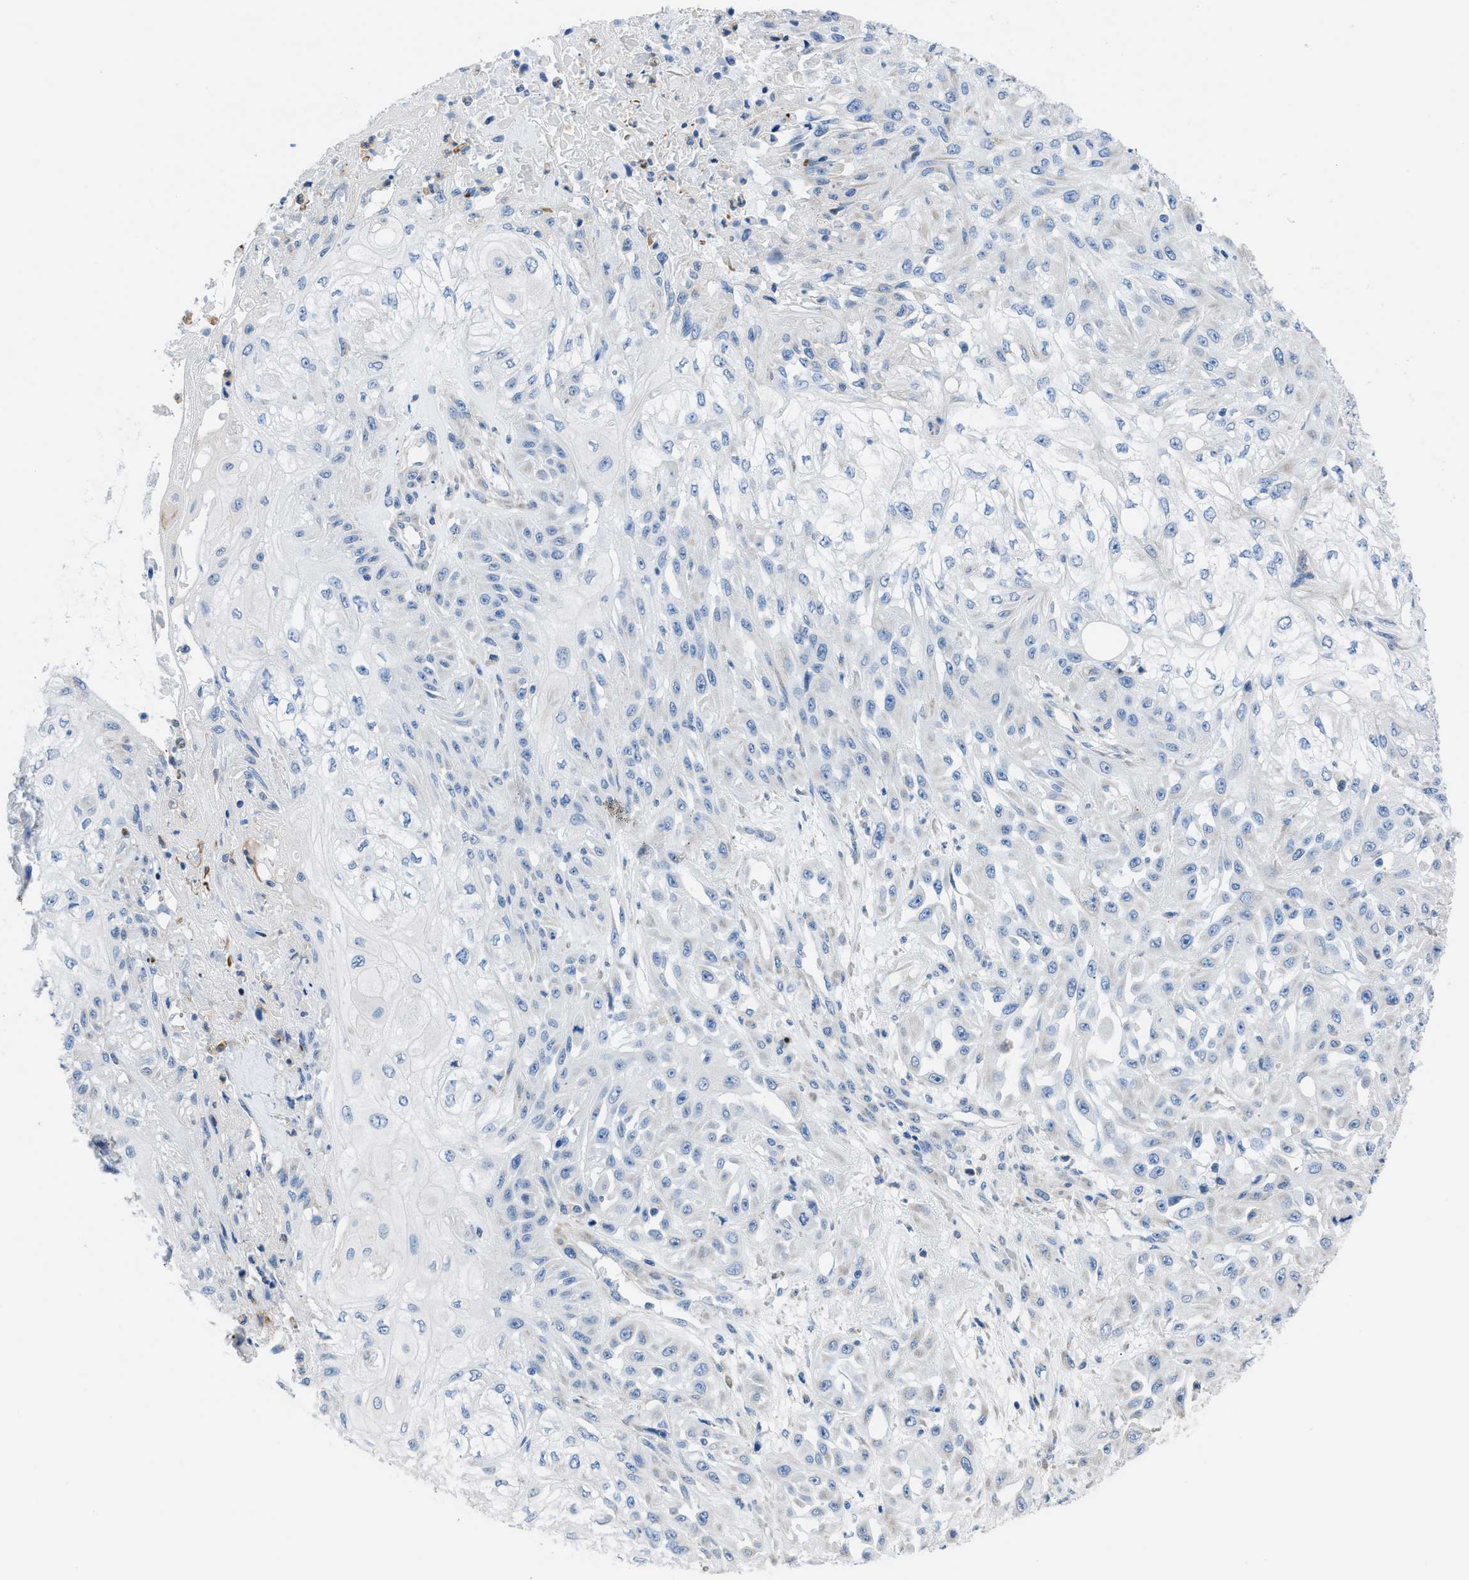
{"staining": {"intensity": "negative", "quantity": "none", "location": "none"}, "tissue": "skin cancer", "cell_type": "Tumor cells", "image_type": "cancer", "snomed": [{"axis": "morphology", "description": "Squamous cell carcinoma, NOS"}, {"axis": "morphology", "description": "Squamous cell carcinoma, metastatic, NOS"}, {"axis": "topography", "description": "Skin"}, {"axis": "topography", "description": "Lymph node"}], "caption": "High magnification brightfield microscopy of metastatic squamous cell carcinoma (skin) stained with DAB (brown) and counterstained with hematoxylin (blue): tumor cells show no significant staining. The staining is performed using DAB (3,3'-diaminobenzidine) brown chromogen with nuclei counter-stained in using hematoxylin.", "gene": "ITPR1", "patient": {"sex": "male", "age": 75}}